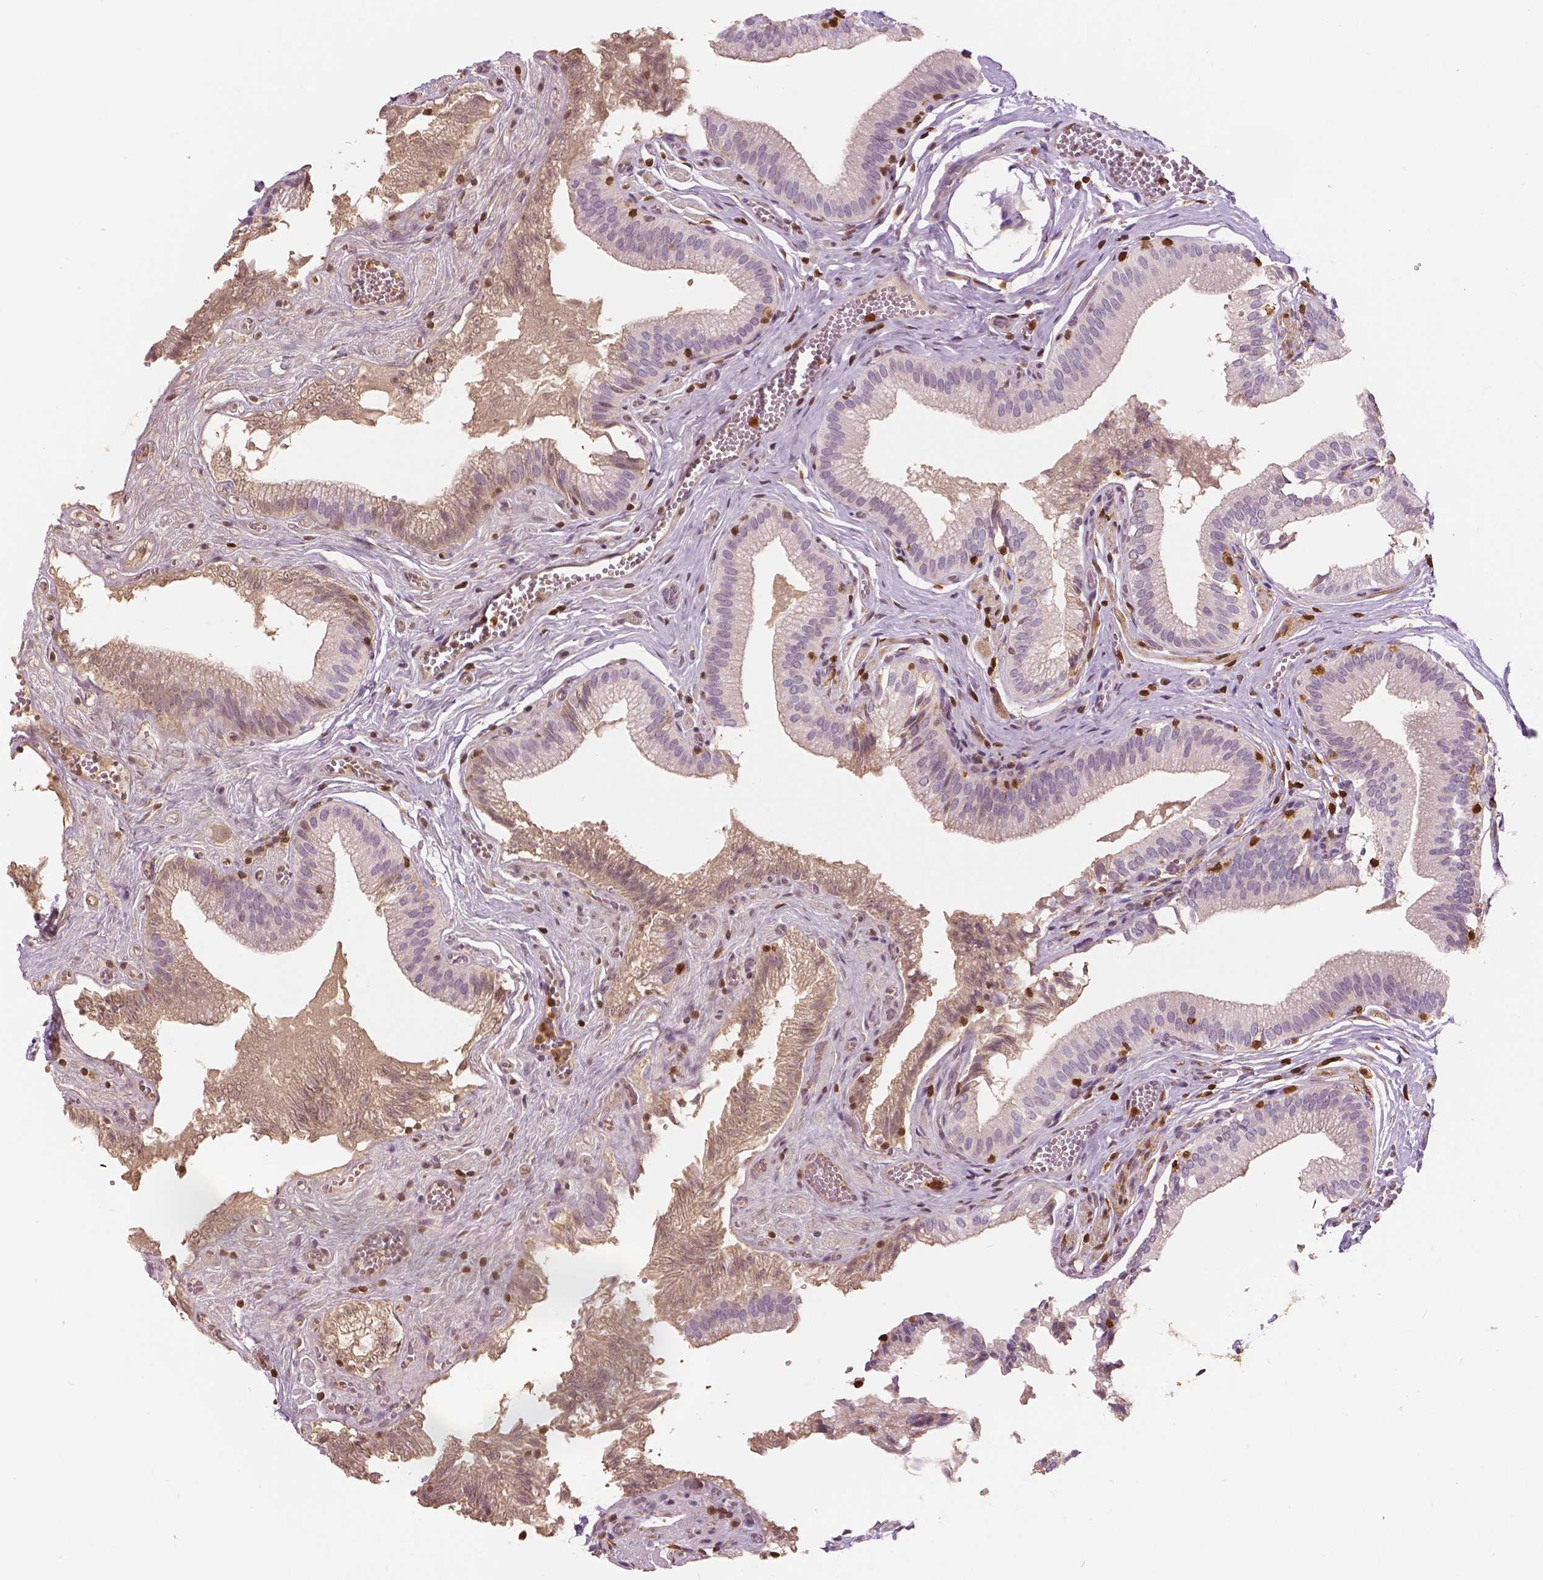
{"staining": {"intensity": "weak", "quantity": "<25%", "location": "cytoplasmic/membranous"}, "tissue": "gallbladder", "cell_type": "Glandular cells", "image_type": "normal", "snomed": [{"axis": "morphology", "description": "Normal tissue, NOS"}, {"axis": "topography", "description": "Gallbladder"}, {"axis": "topography", "description": "Peripheral nerve tissue"}], "caption": "Protein analysis of benign gallbladder reveals no significant positivity in glandular cells. (Stains: DAB (3,3'-diaminobenzidine) immunohistochemistry (IHC) with hematoxylin counter stain, Microscopy: brightfield microscopy at high magnification).", "gene": "S100A4", "patient": {"sex": "male", "age": 17}}